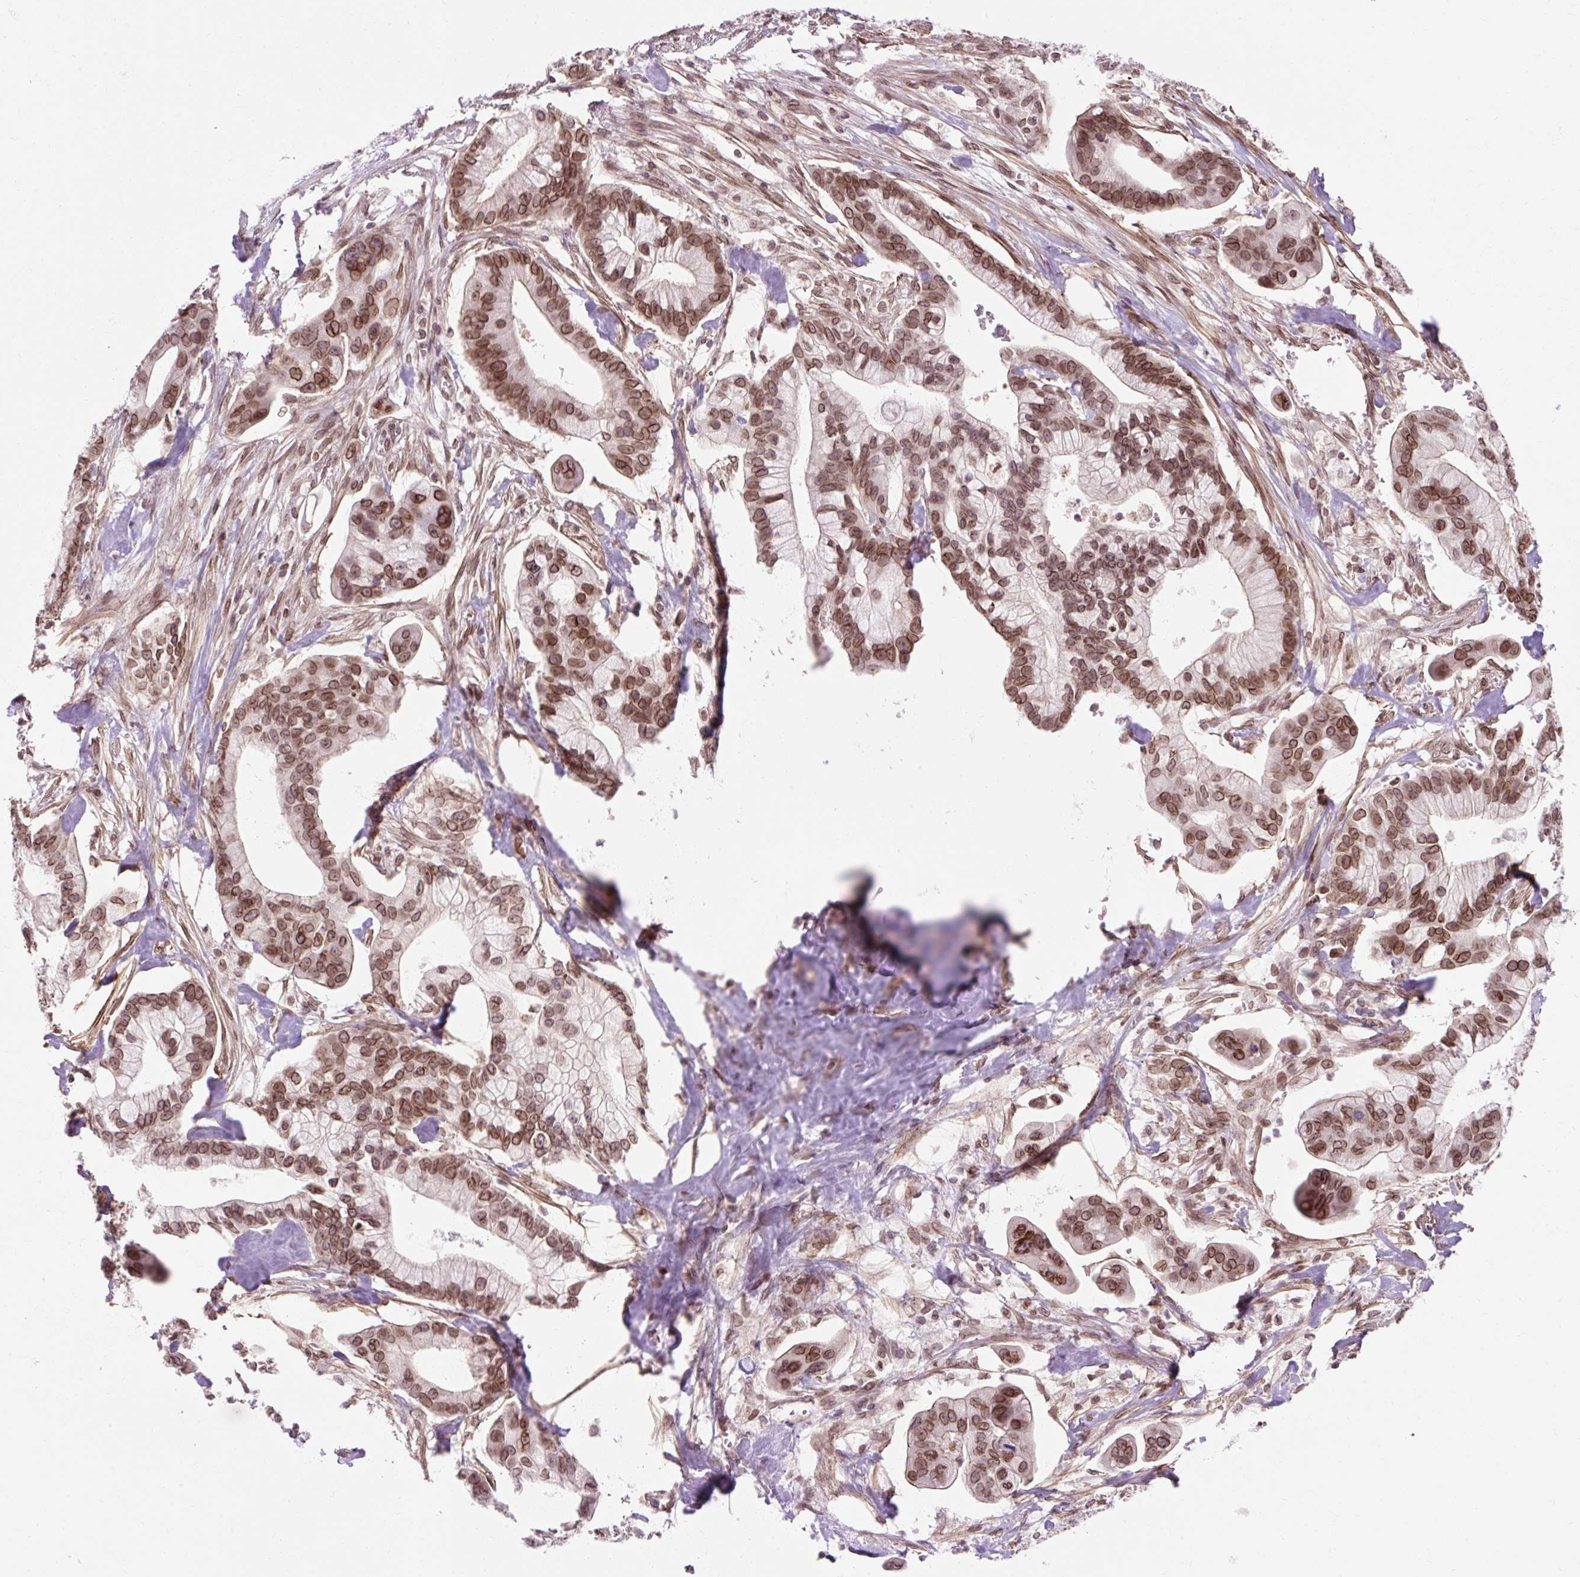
{"staining": {"intensity": "moderate", "quantity": ">75%", "location": "cytoplasmic/membranous,nuclear"}, "tissue": "pancreatic cancer", "cell_type": "Tumor cells", "image_type": "cancer", "snomed": [{"axis": "morphology", "description": "Adenocarcinoma, NOS"}, {"axis": "topography", "description": "Pancreas"}], "caption": "Pancreatic cancer tissue exhibits moderate cytoplasmic/membranous and nuclear expression in about >75% of tumor cells, visualized by immunohistochemistry.", "gene": "ZNF610", "patient": {"sex": "male", "age": 68}}